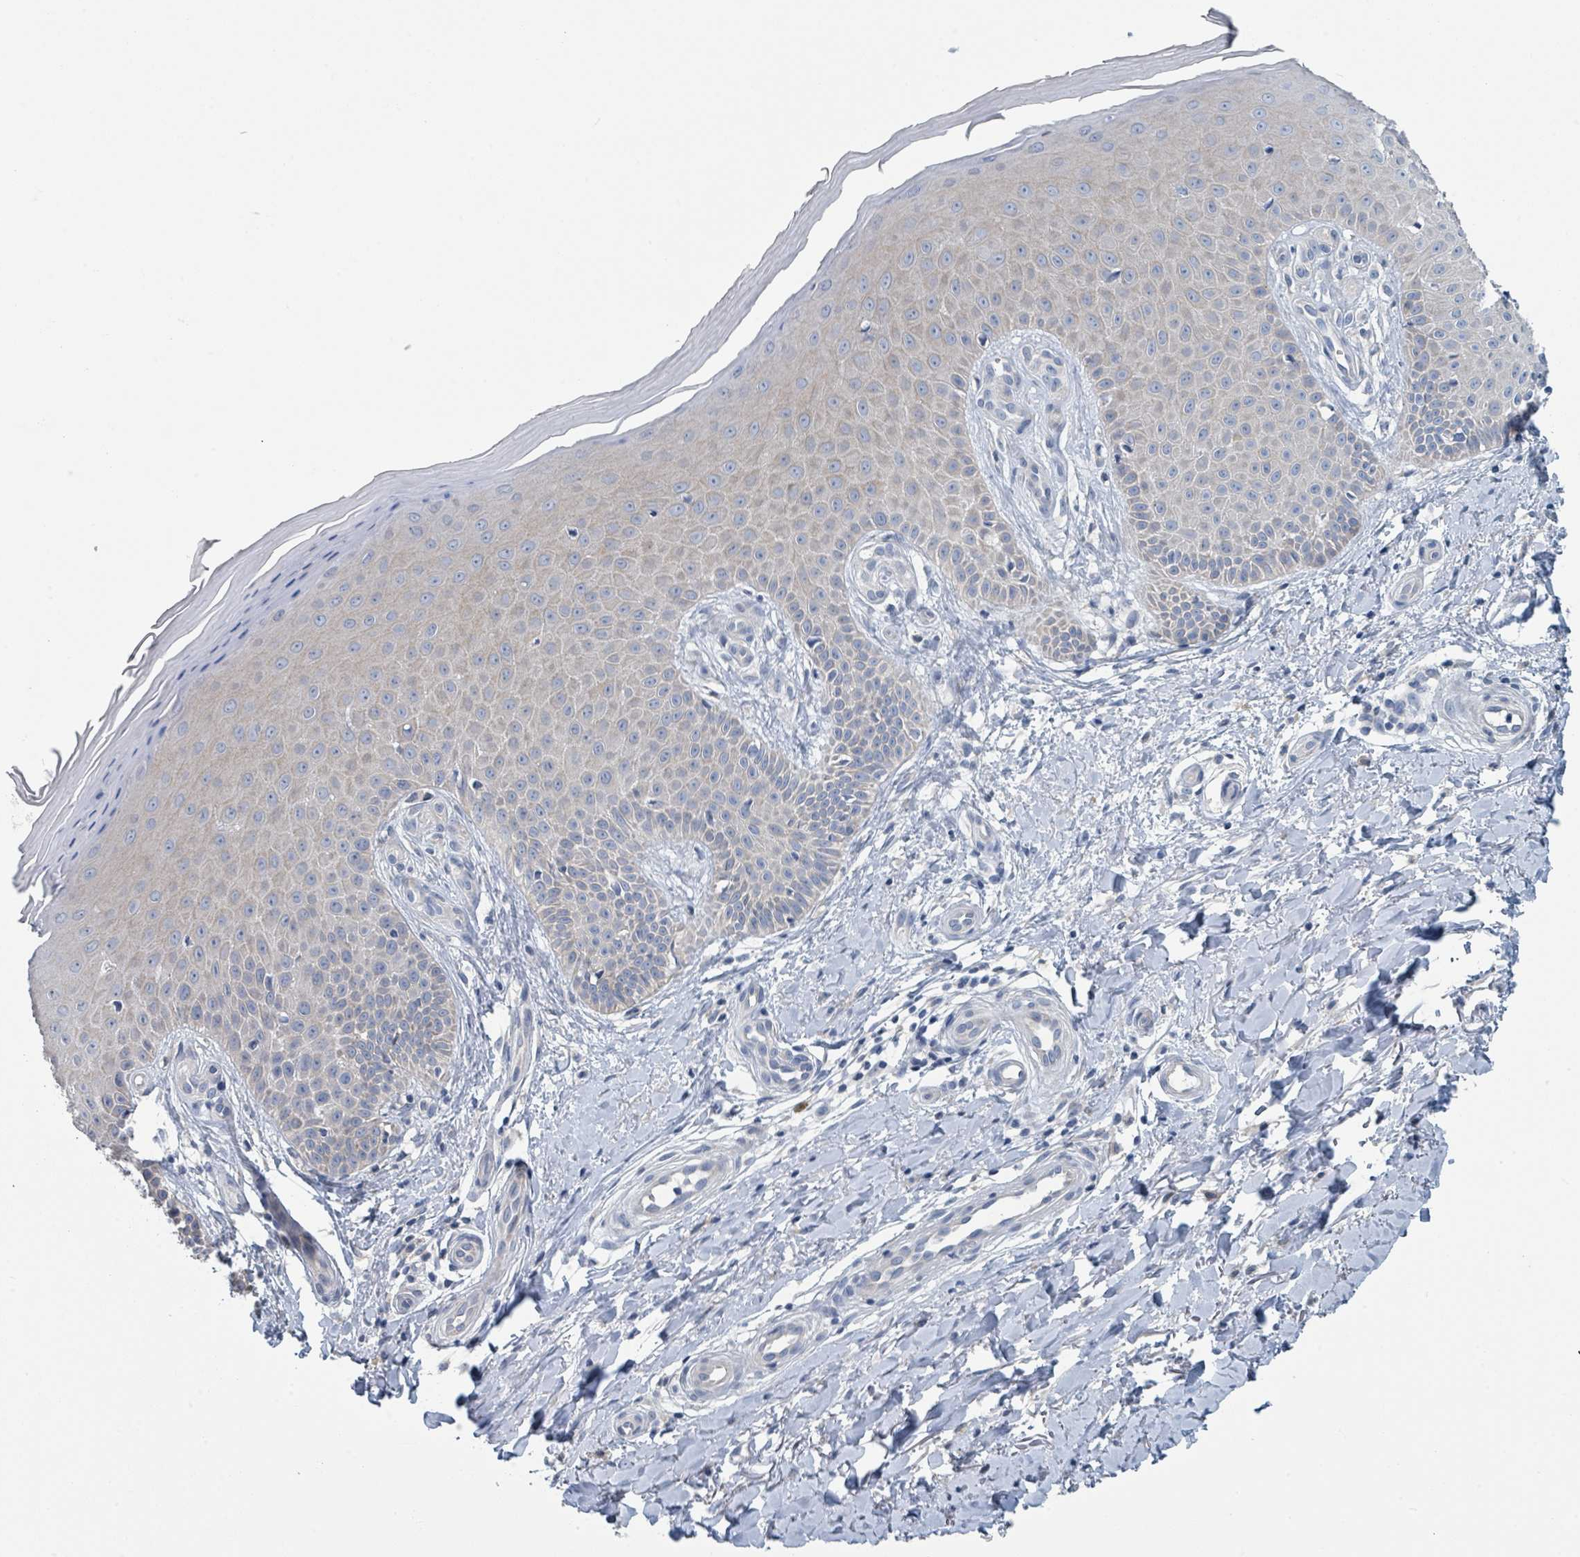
{"staining": {"intensity": "negative", "quantity": "none", "location": "none"}, "tissue": "skin", "cell_type": "Fibroblasts", "image_type": "normal", "snomed": [{"axis": "morphology", "description": "Normal tissue, NOS"}, {"axis": "topography", "description": "Skin"}], "caption": "A high-resolution image shows immunohistochemistry staining of normal skin, which shows no significant staining in fibroblasts. (DAB immunohistochemistry (IHC) visualized using brightfield microscopy, high magnification).", "gene": "ANKRD55", "patient": {"sex": "male", "age": 81}}